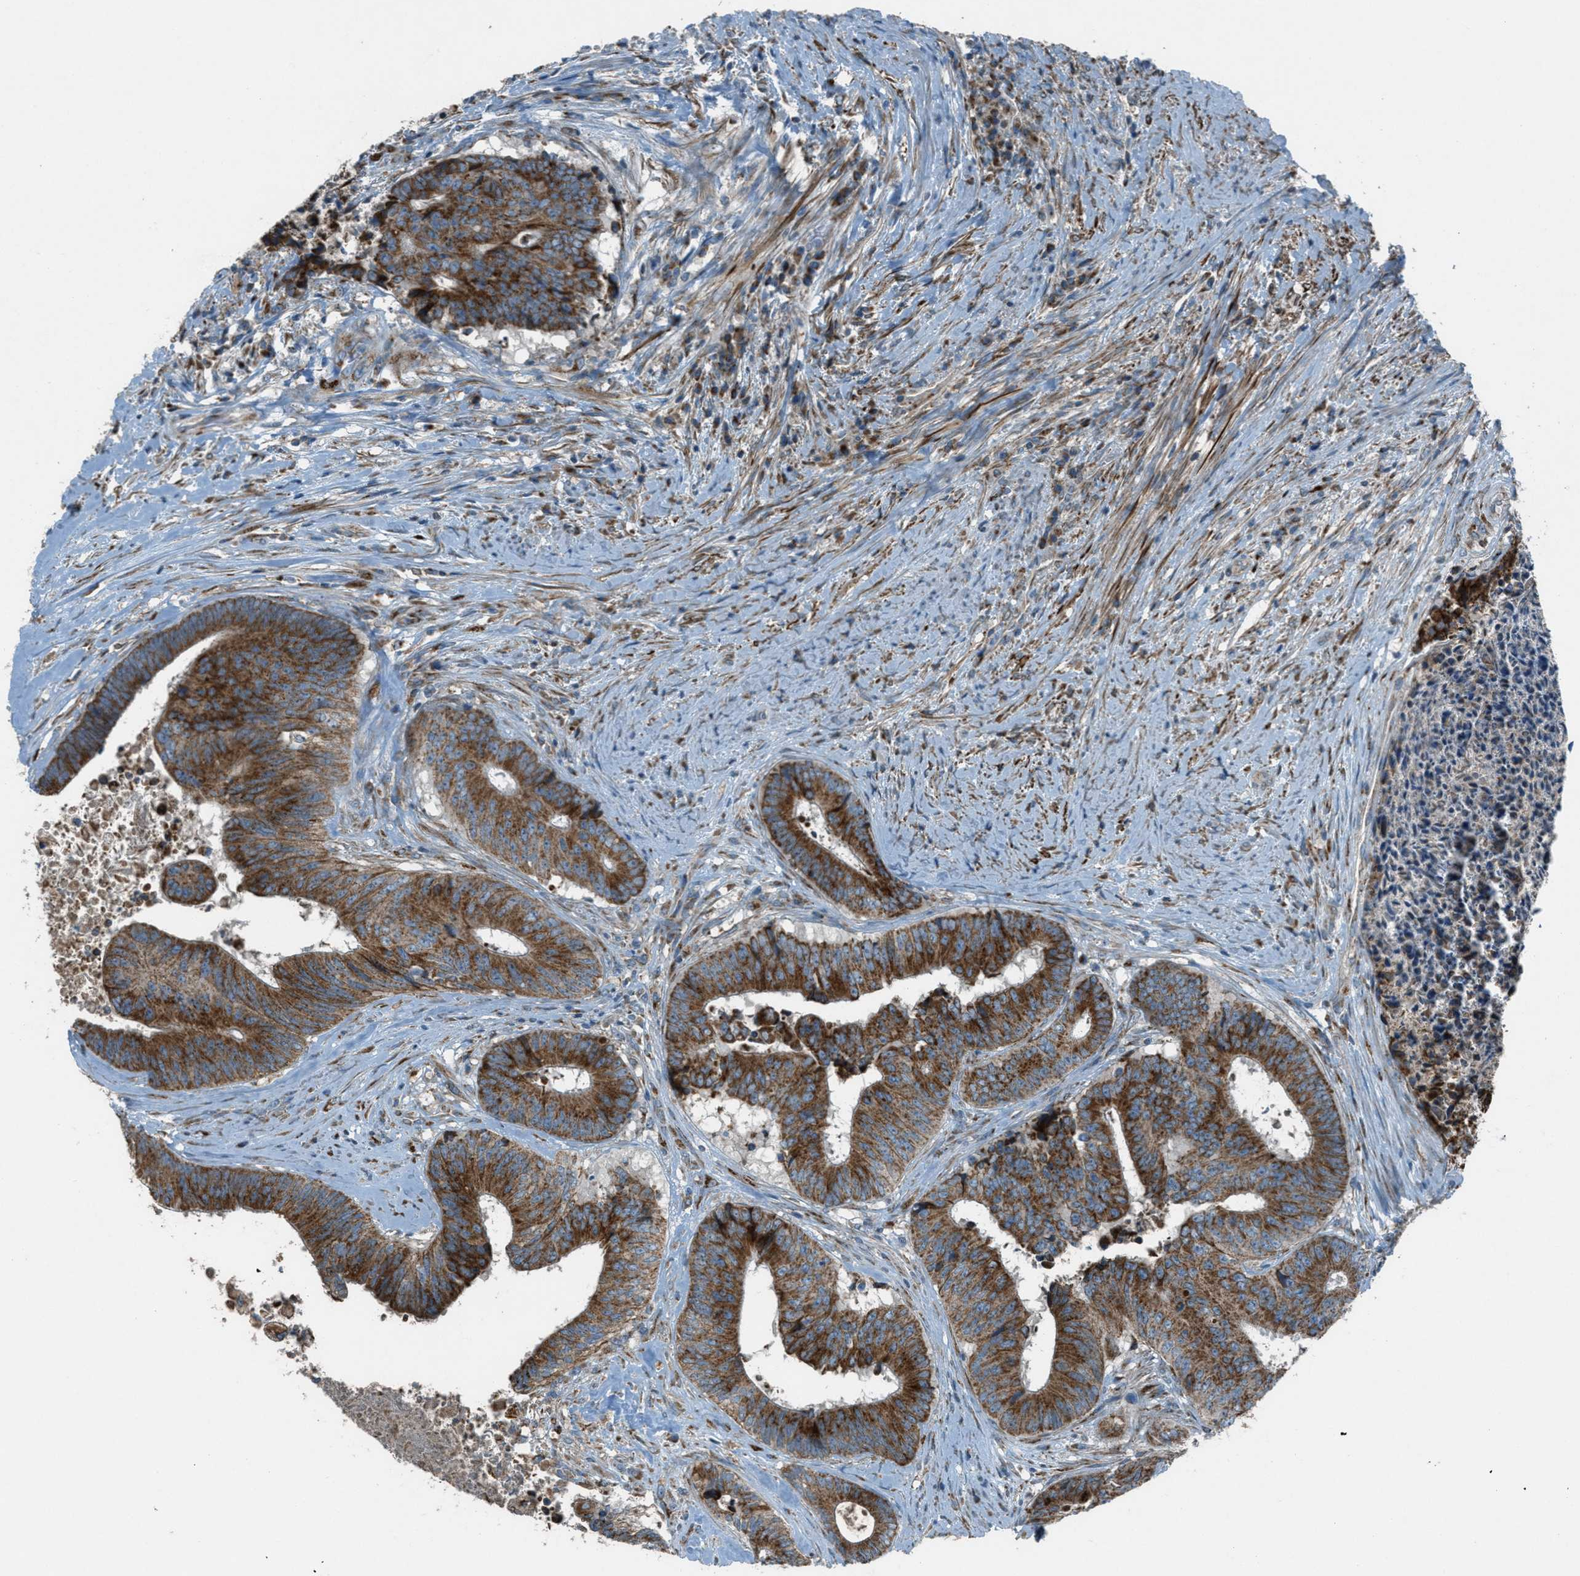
{"staining": {"intensity": "strong", "quantity": ">75%", "location": "cytoplasmic/membranous"}, "tissue": "colorectal cancer", "cell_type": "Tumor cells", "image_type": "cancer", "snomed": [{"axis": "morphology", "description": "Adenocarcinoma, NOS"}, {"axis": "topography", "description": "Rectum"}], "caption": "High-power microscopy captured an IHC micrograph of adenocarcinoma (colorectal), revealing strong cytoplasmic/membranous expression in about >75% of tumor cells. (DAB = brown stain, brightfield microscopy at high magnification).", "gene": "BCKDK", "patient": {"sex": "male", "age": 72}}